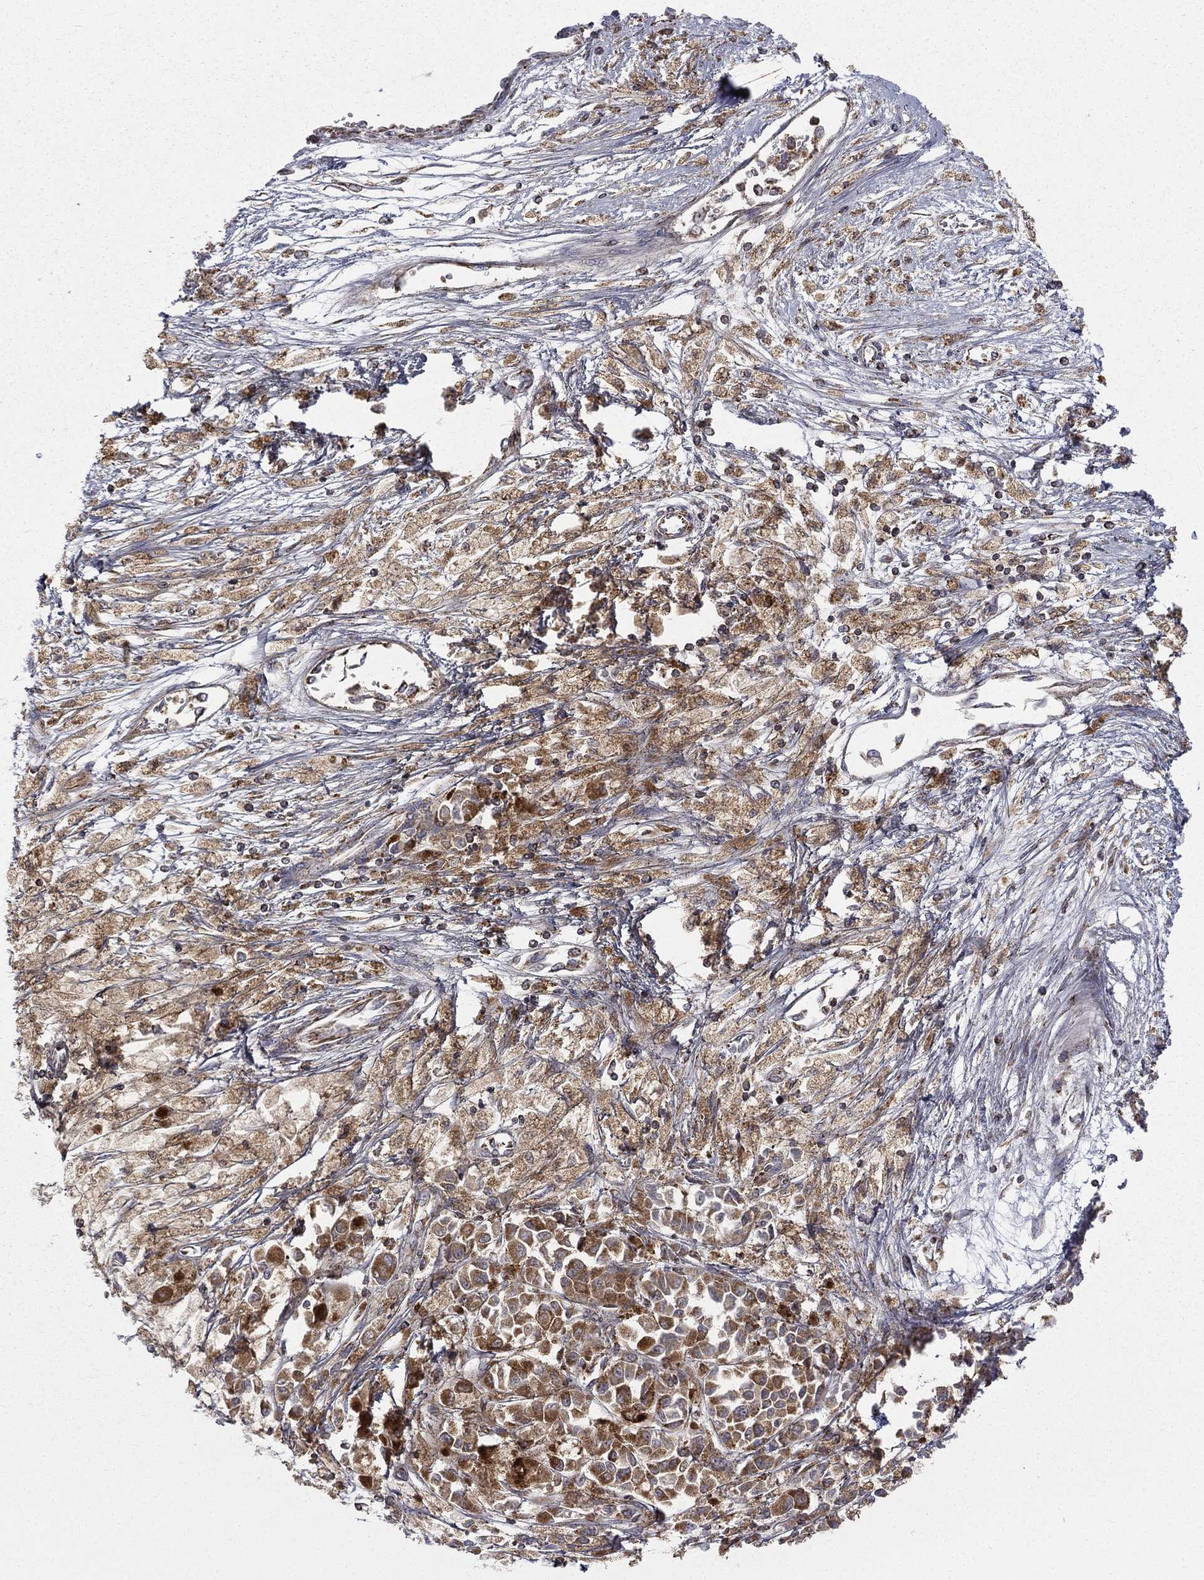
{"staining": {"intensity": "strong", "quantity": "25%-75%", "location": "cytoplasmic/membranous"}, "tissue": "melanoma", "cell_type": "Tumor cells", "image_type": "cancer", "snomed": [{"axis": "morphology", "description": "Malignant melanoma, NOS"}, {"axis": "topography", "description": "Skin"}], "caption": "DAB immunohistochemical staining of malignant melanoma exhibits strong cytoplasmic/membranous protein staining in approximately 25%-75% of tumor cells.", "gene": "RIN3", "patient": {"sex": "female", "age": 58}}